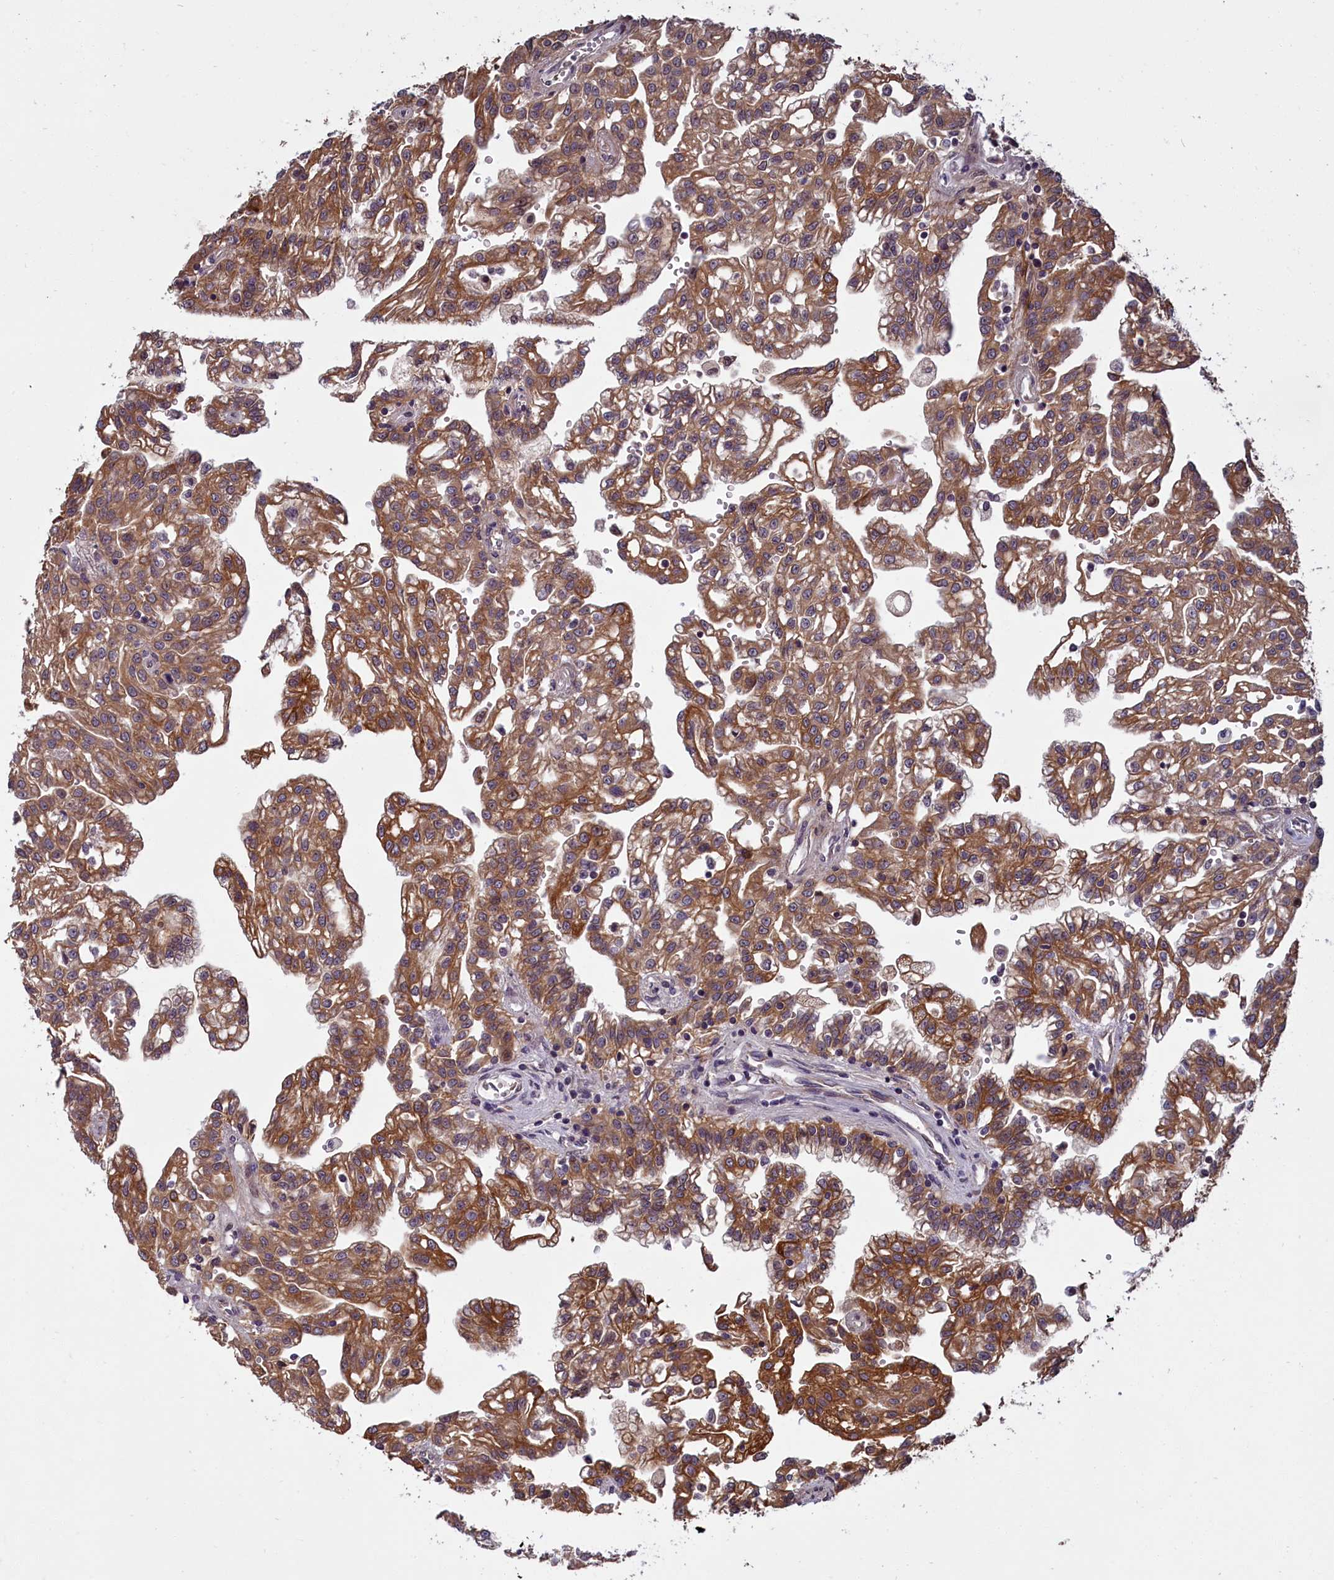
{"staining": {"intensity": "moderate", "quantity": ">75%", "location": "cytoplasmic/membranous"}, "tissue": "renal cancer", "cell_type": "Tumor cells", "image_type": "cancer", "snomed": [{"axis": "morphology", "description": "Adenocarcinoma, NOS"}, {"axis": "topography", "description": "Kidney"}], "caption": "Moderate cytoplasmic/membranous staining for a protein is appreciated in approximately >75% of tumor cells of renal adenocarcinoma using immunohistochemistry.", "gene": "DENND1B", "patient": {"sex": "male", "age": 63}}